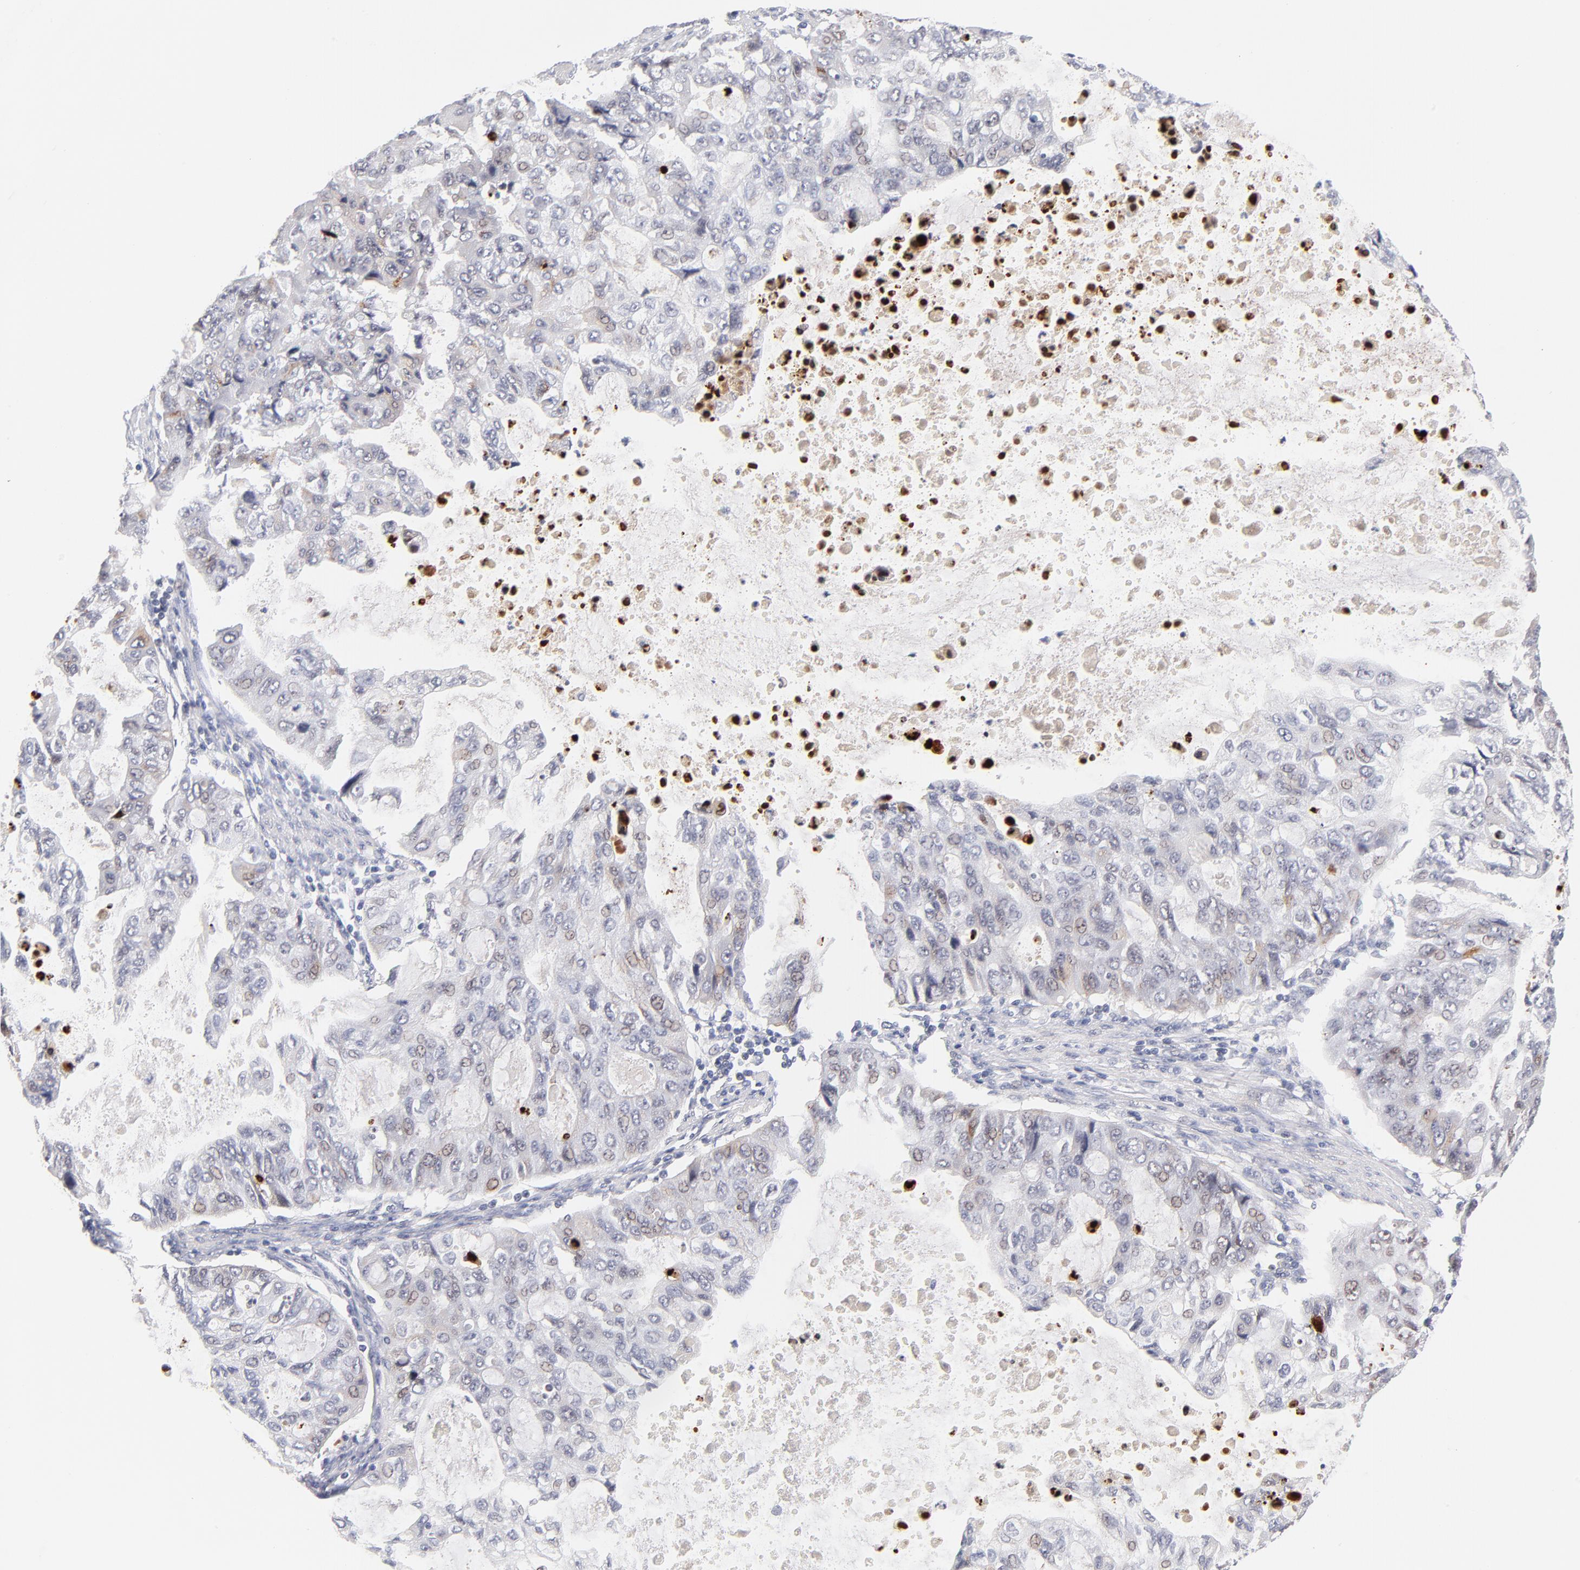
{"staining": {"intensity": "weak", "quantity": "<25%", "location": "cytoplasmic/membranous,nuclear"}, "tissue": "stomach cancer", "cell_type": "Tumor cells", "image_type": "cancer", "snomed": [{"axis": "morphology", "description": "Adenocarcinoma, NOS"}, {"axis": "topography", "description": "Stomach, upper"}], "caption": "Stomach adenocarcinoma stained for a protein using immunohistochemistry demonstrates no positivity tumor cells.", "gene": "PARP1", "patient": {"sex": "female", "age": 52}}